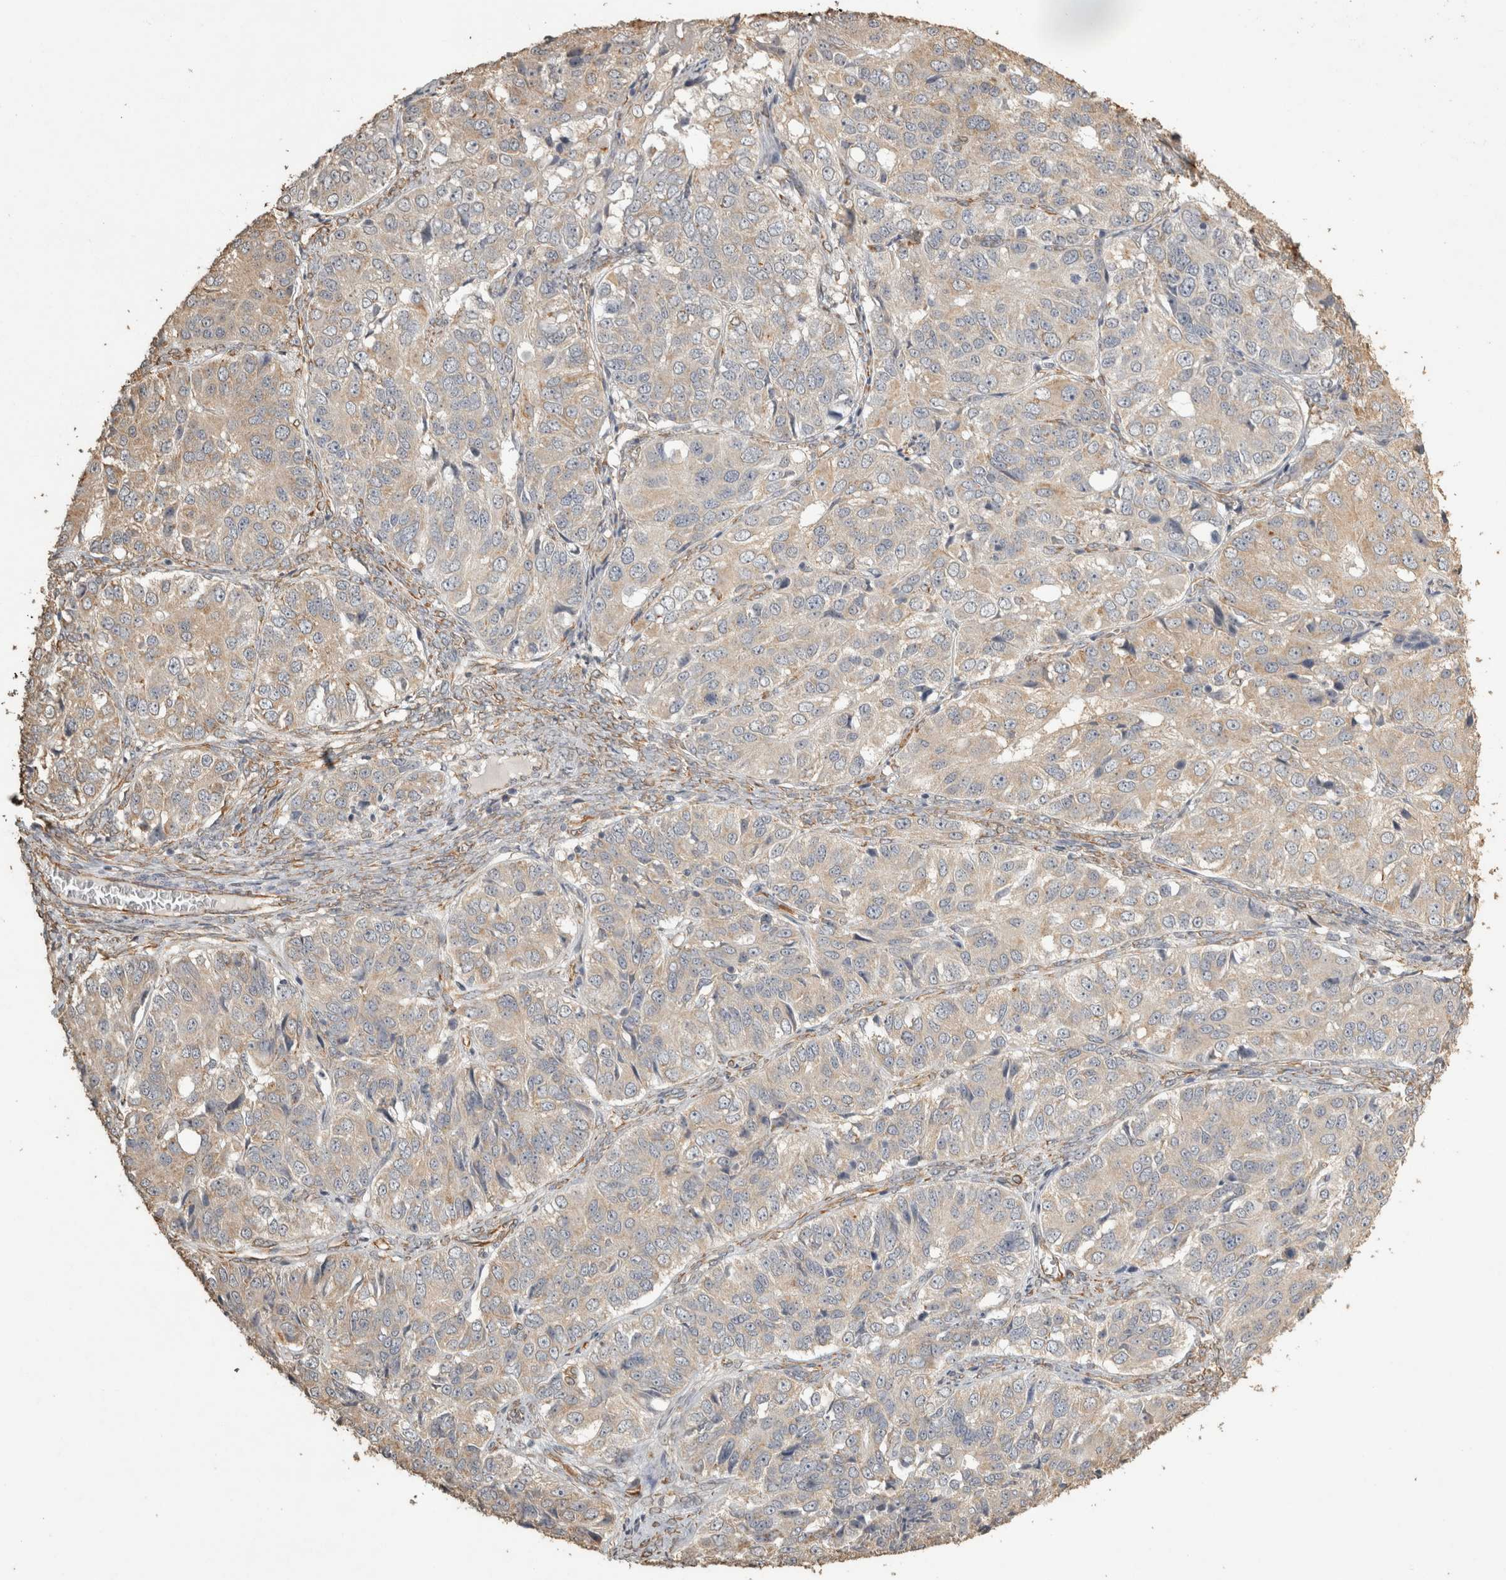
{"staining": {"intensity": "weak", "quantity": ">75%", "location": "cytoplasmic/membranous"}, "tissue": "ovarian cancer", "cell_type": "Tumor cells", "image_type": "cancer", "snomed": [{"axis": "morphology", "description": "Carcinoma, endometroid"}, {"axis": "topography", "description": "Ovary"}], "caption": "Endometroid carcinoma (ovarian) stained with immunohistochemistry displays weak cytoplasmic/membranous positivity in about >75% of tumor cells.", "gene": "REPS2", "patient": {"sex": "female", "age": 51}}